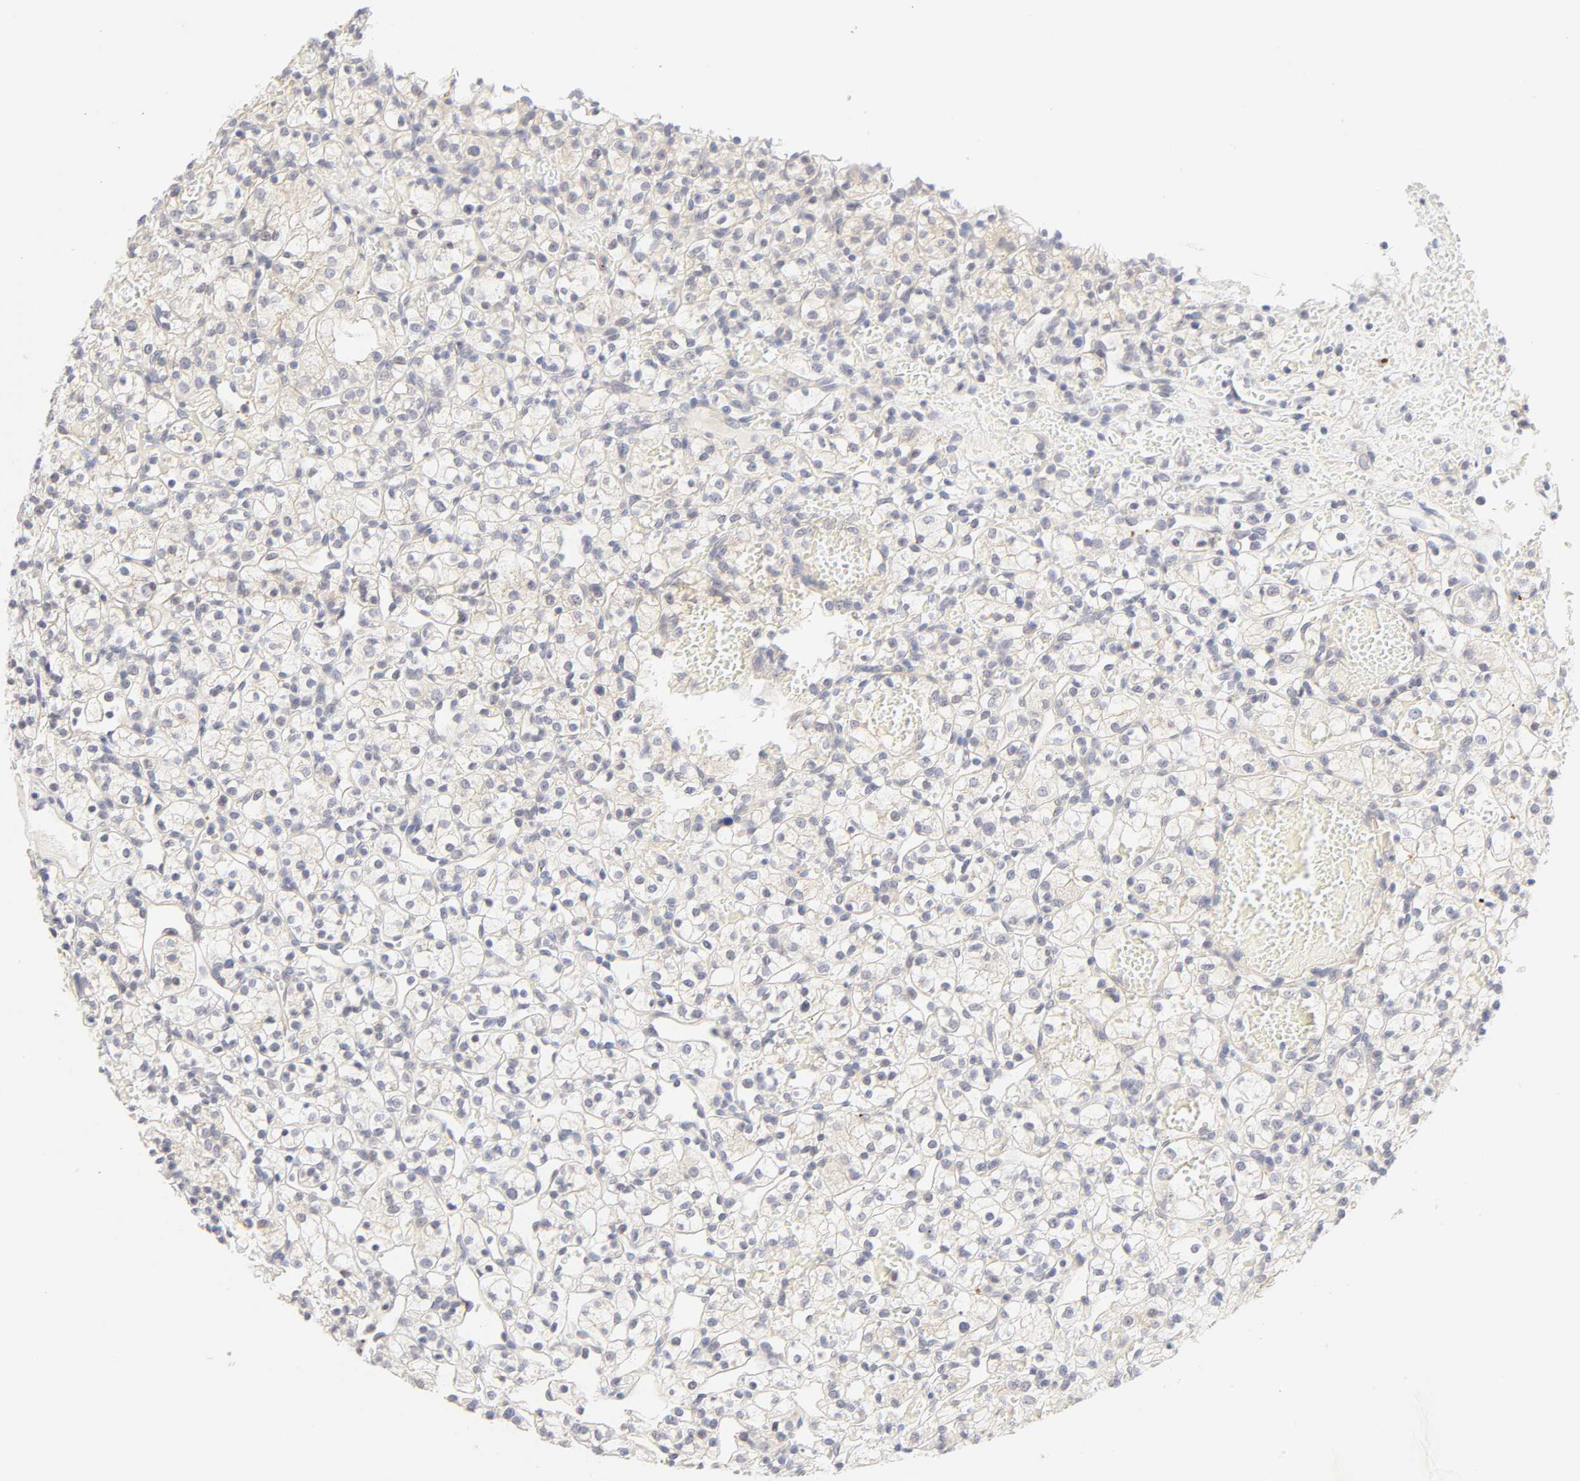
{"staining": {"intensity": "negative", "quantity": "none", "location": "none"}, "tissue": "renal cancer", "cell_type": "Tumor cells", "image_type": "cancer", "snomed": [{"axis": "morphology", "description": "Adenocarcinoma, NOS"}, {"axis": "topography", "description": "Kidney"}], "caption": "IHC of renal cancer shows no positivity in tumor cells.", "gene": "CYP4B1", "patient": {"sex": "female", "age": 60}}